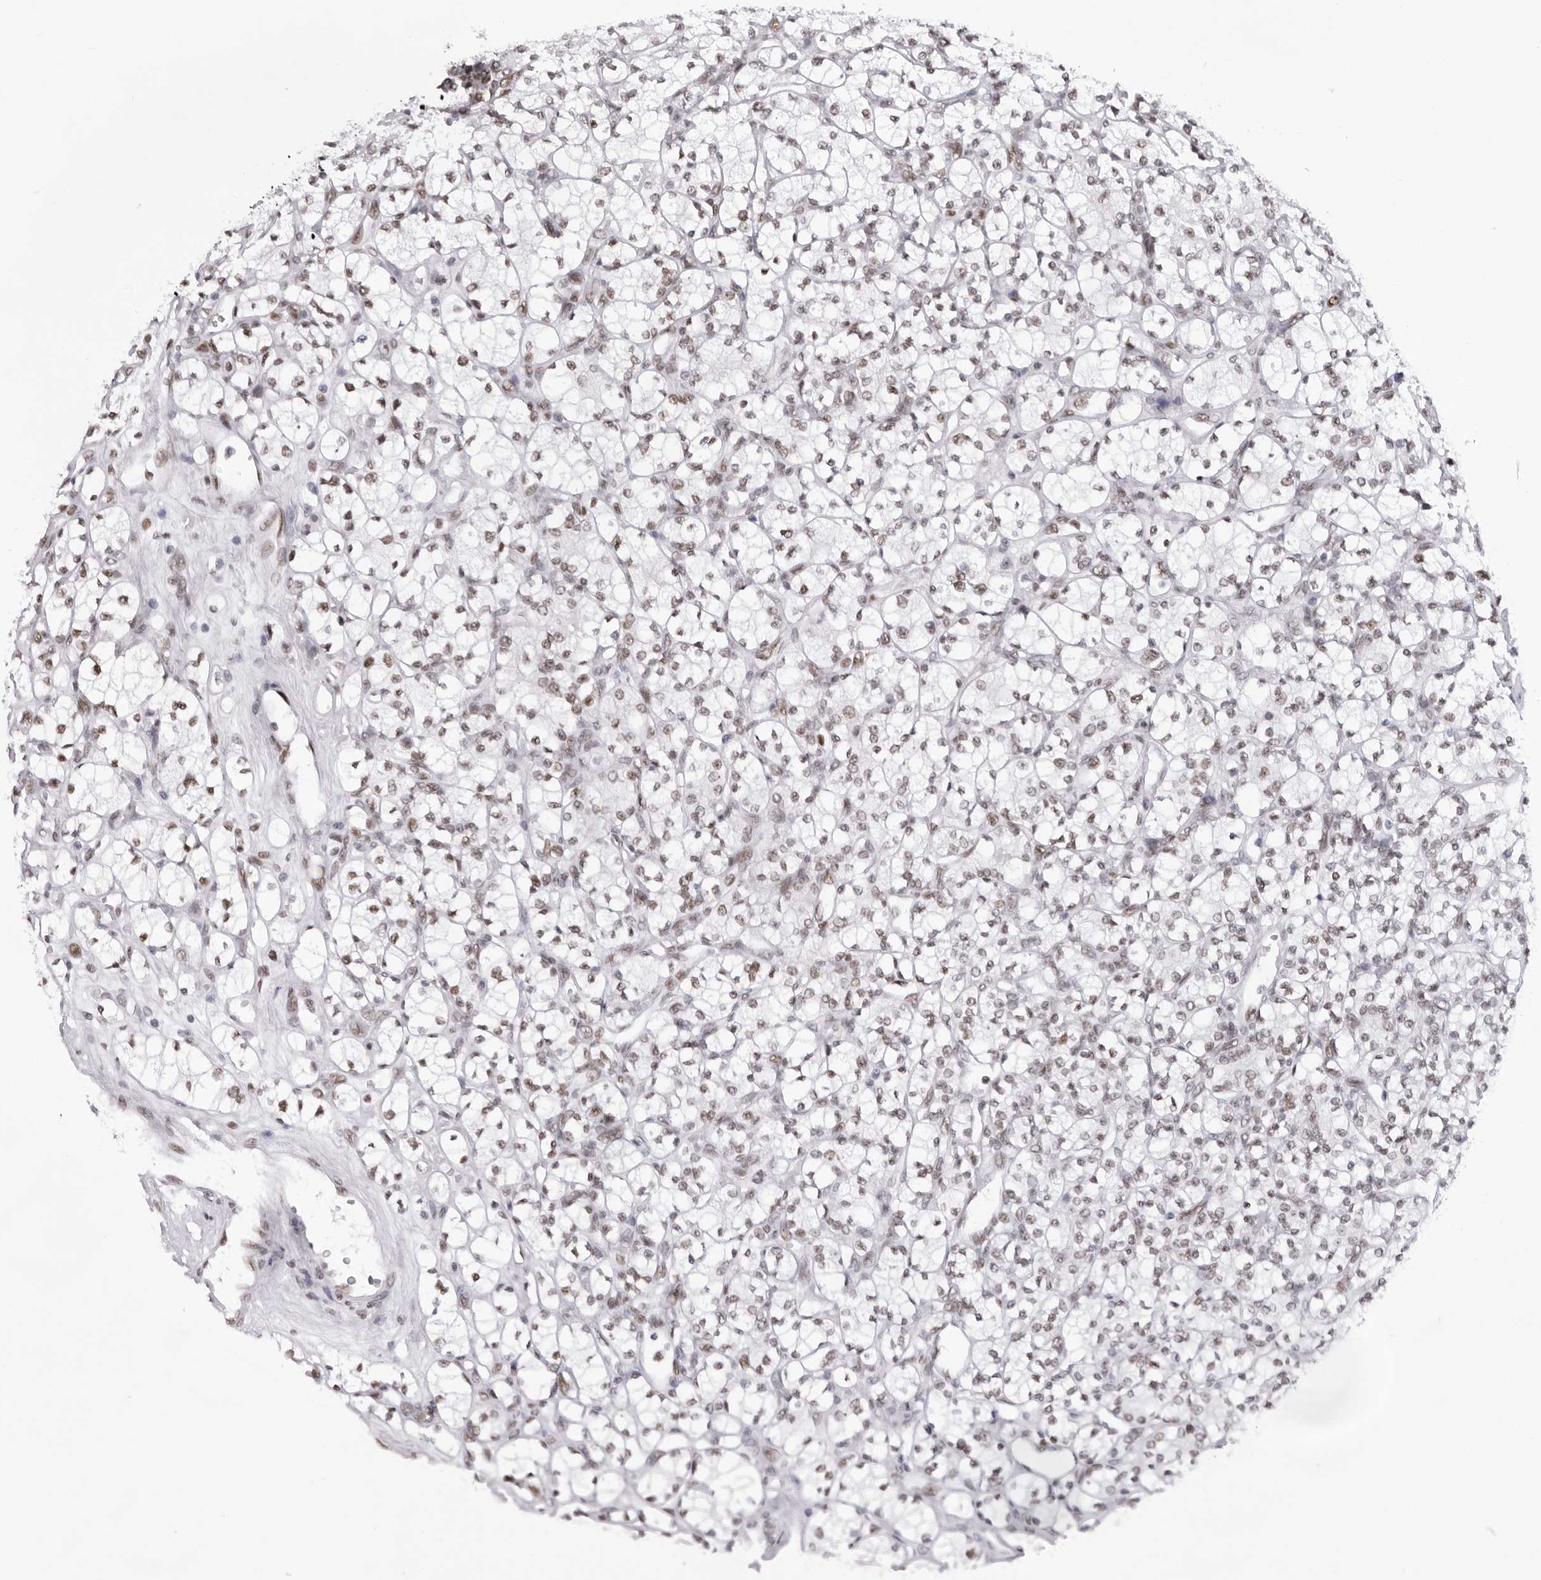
{"staining": {"intensity": "moderate", "quantity": "25%-75%", "location": "nuclear"}, "tissue": "renal cancer", "cell_type": "Tumor cells", "image_type": "cancer", "snomed": [{"axis": "morphology", "description": "Adenocarcinoma, NOS"}, {"axis": "topography", "description": "Kidney"}], "caption": "Approximately 25%-75% of tumor cells in adenocarcinoma (renal) exhibit moderate nuclear protein staining as visualized by brown immunohistochemical staining.", "gene": "IRF2BP2", "patient": {"sex": "male", "age": 77}}